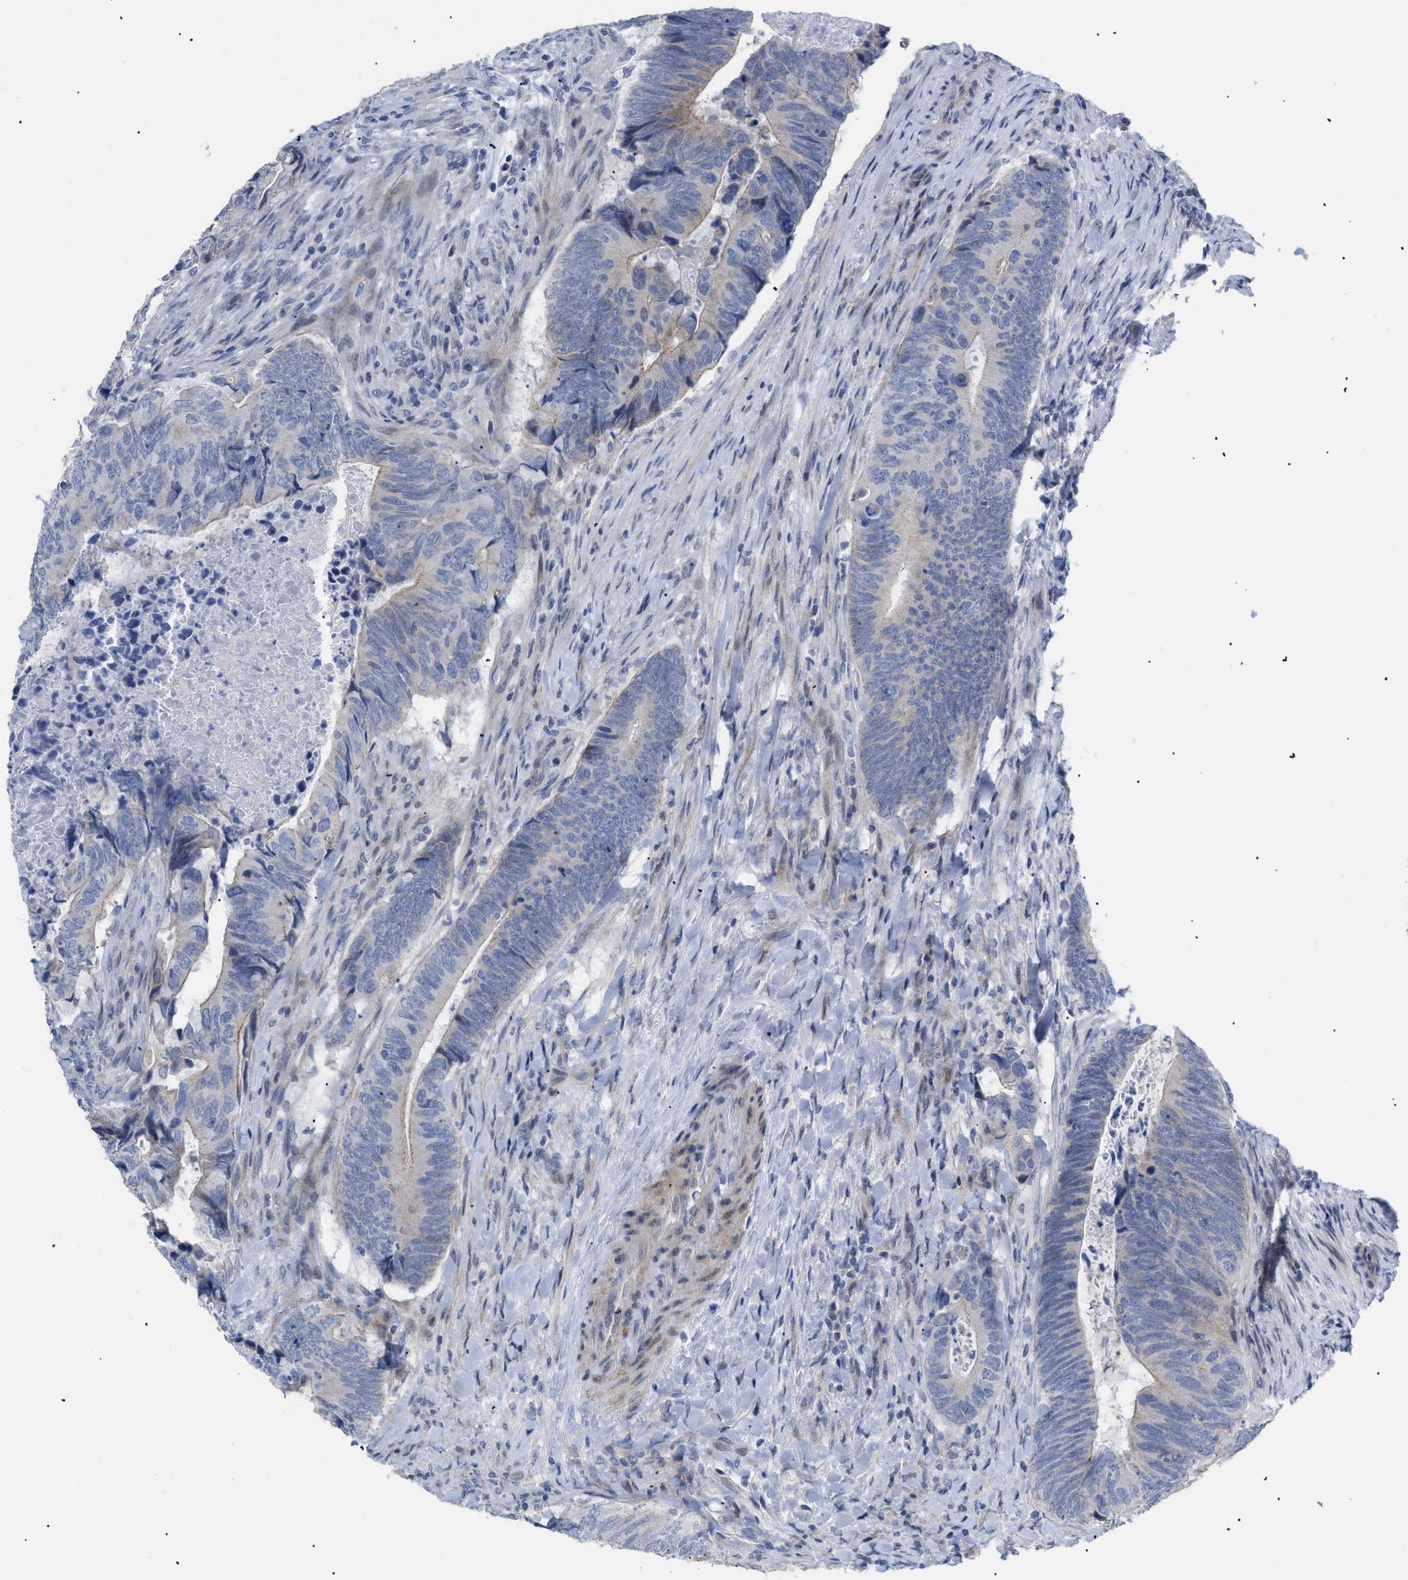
{"staining": {"intensity": "weak", "quantity": "25%-75%", "location": "cytoplasmic/membranous"}, "tissue": "colorectal cancer", "cell_type": "Tumor cells", "image_type": "cancer", "snomed": [{"axis": "morphology", "description": "Normal tissue, NOS"}, {"axis": "morphology", "description": "Adenocarcinoma, NOS"}, {"axis": "topography", "description": "Colon"}], "caption": "Colorectal adenocarcinoma stained for a protein (brown) displays weak cytoplasmic/membranous positive expression in about 25%-75% of tumor cells.", "gene": "CAV3", "patient": {"sex": "male", "age": 56}}